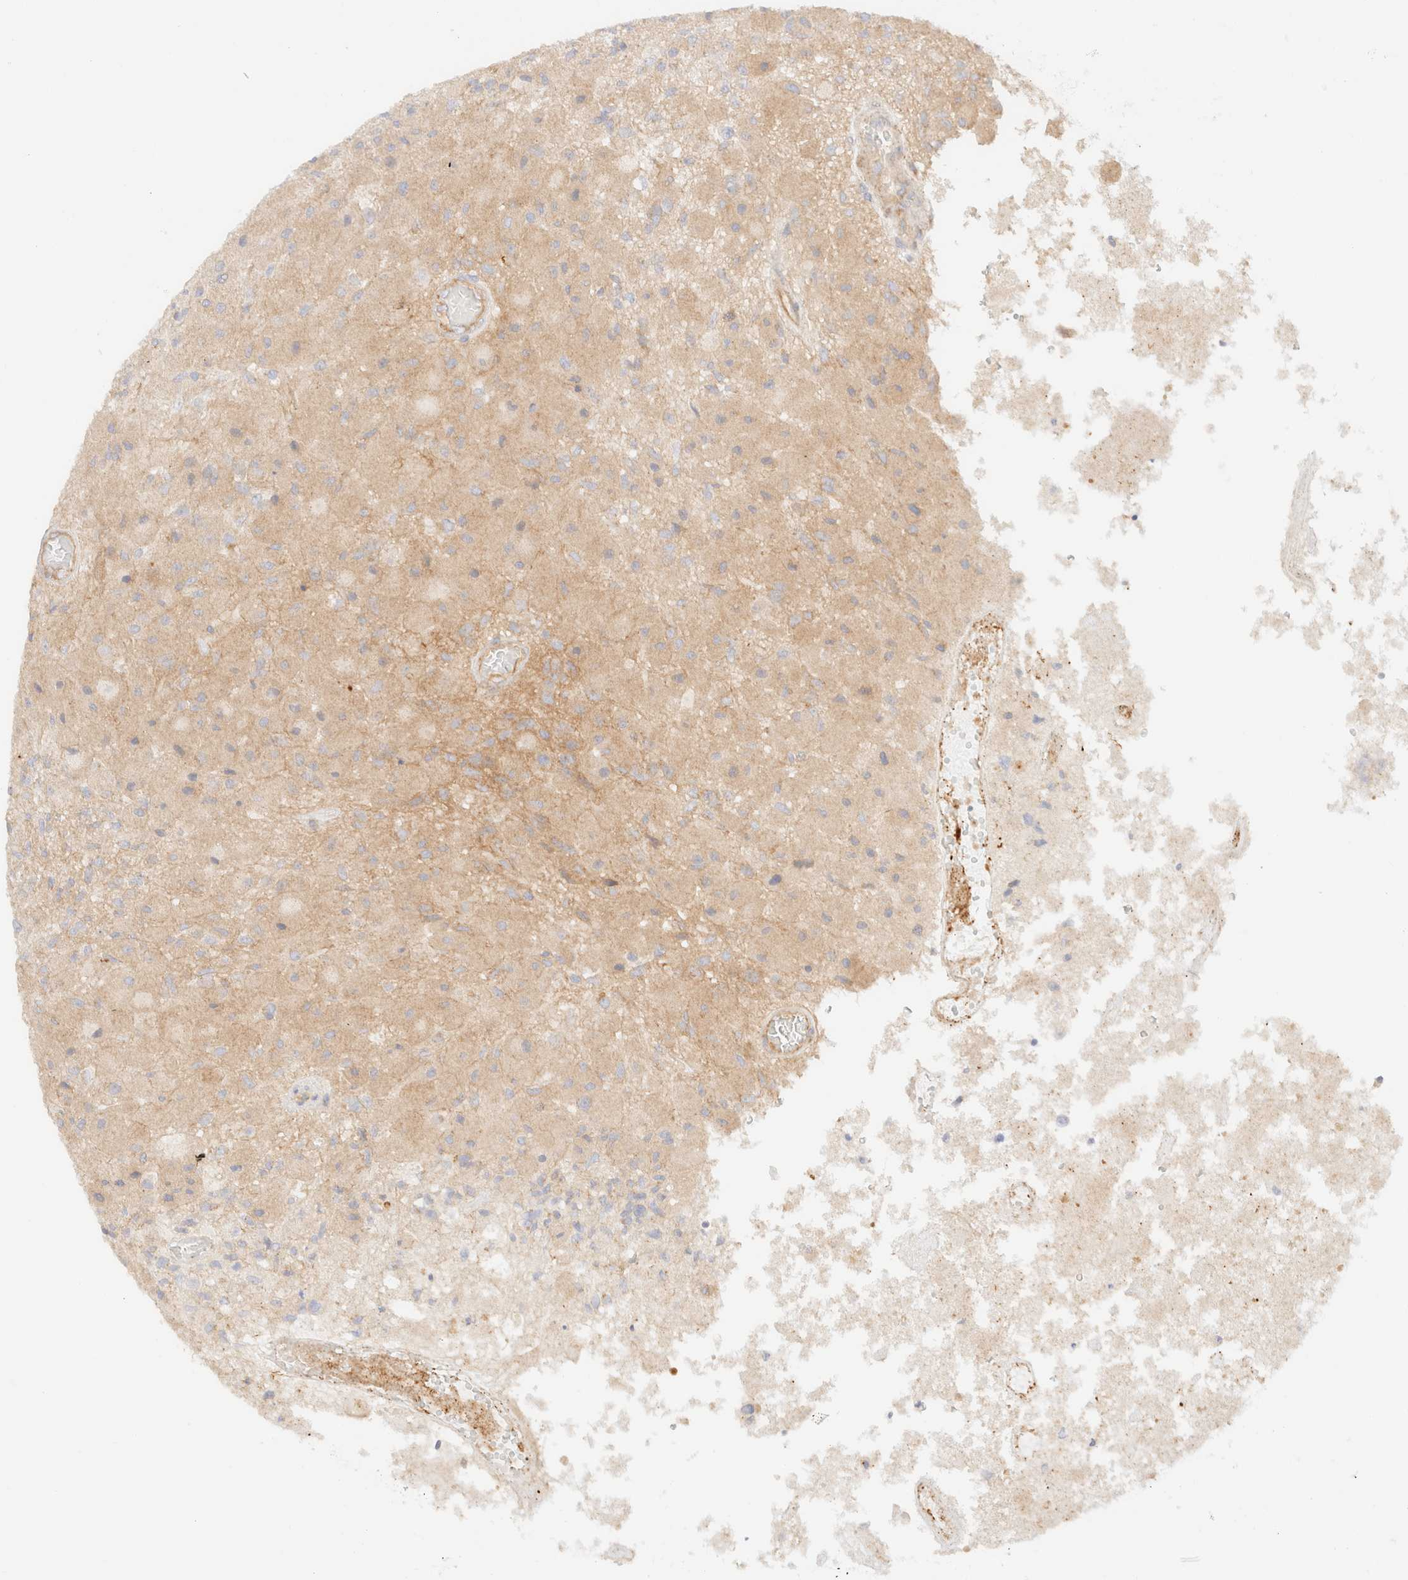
{"staining": {"intensity": "weak", "quantity": "<25%", "location": "cytoplasmic/membranous"}, "tissue": "glioma", "cell_type": "Tumor cells", "image_type": "cancer", "snomed": [{"axis": "morphology", "description": "Normal tissue, NOS"}, {"axis": "morphology", "description": "Glioma, malignant, High grade"}, {"axis": "topography", "description": "Cerebral cortex"}], "caption": "IHC image of neoplastic tissue: glioma stained with DAB exhibits no significant protein expression in tumor cells. Nuclei are stained in blue.", "gene": "MYO10", "patient": {"sex": "male", "age": 77}}